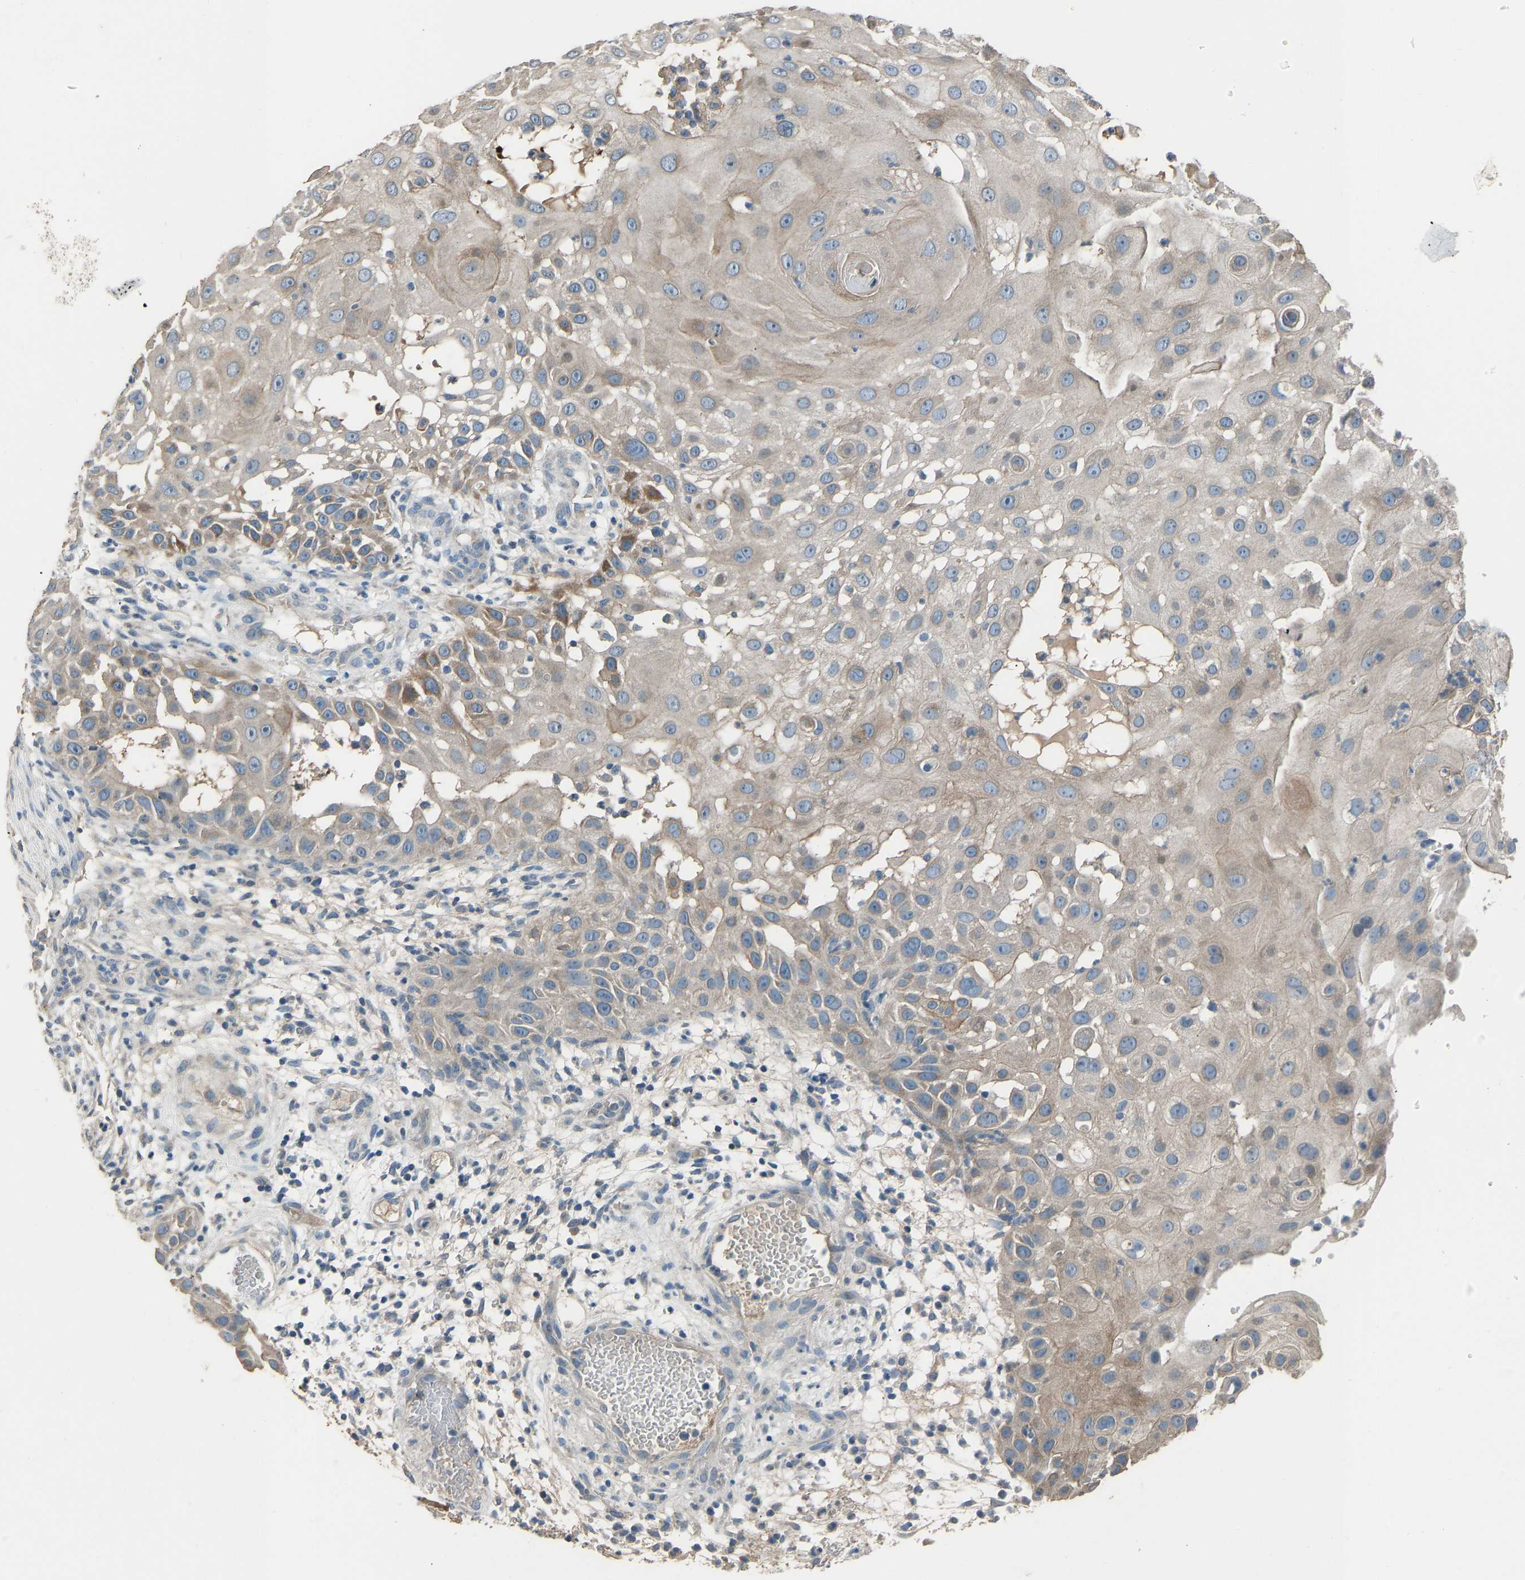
{"staining": {"intensity": "weak", "quantity": "<25%", "location": "cytoplasmic/membranous"}, "tissue": "skin cancer", "cell_type": "Tumor cells", "image_type": "cancer", "snomed": [{"axis": "morphology", "description": "Squamous cell carcinoma, NOS"}, {"axis": "topography", "description": "Skin"}], "caption": "This is an immunohistochemistry photomicrograph of skin cancer. There is no expression in tumor cells.", "gene": "TGFBR3", "patient": {"sex": "female", "age": 44}}